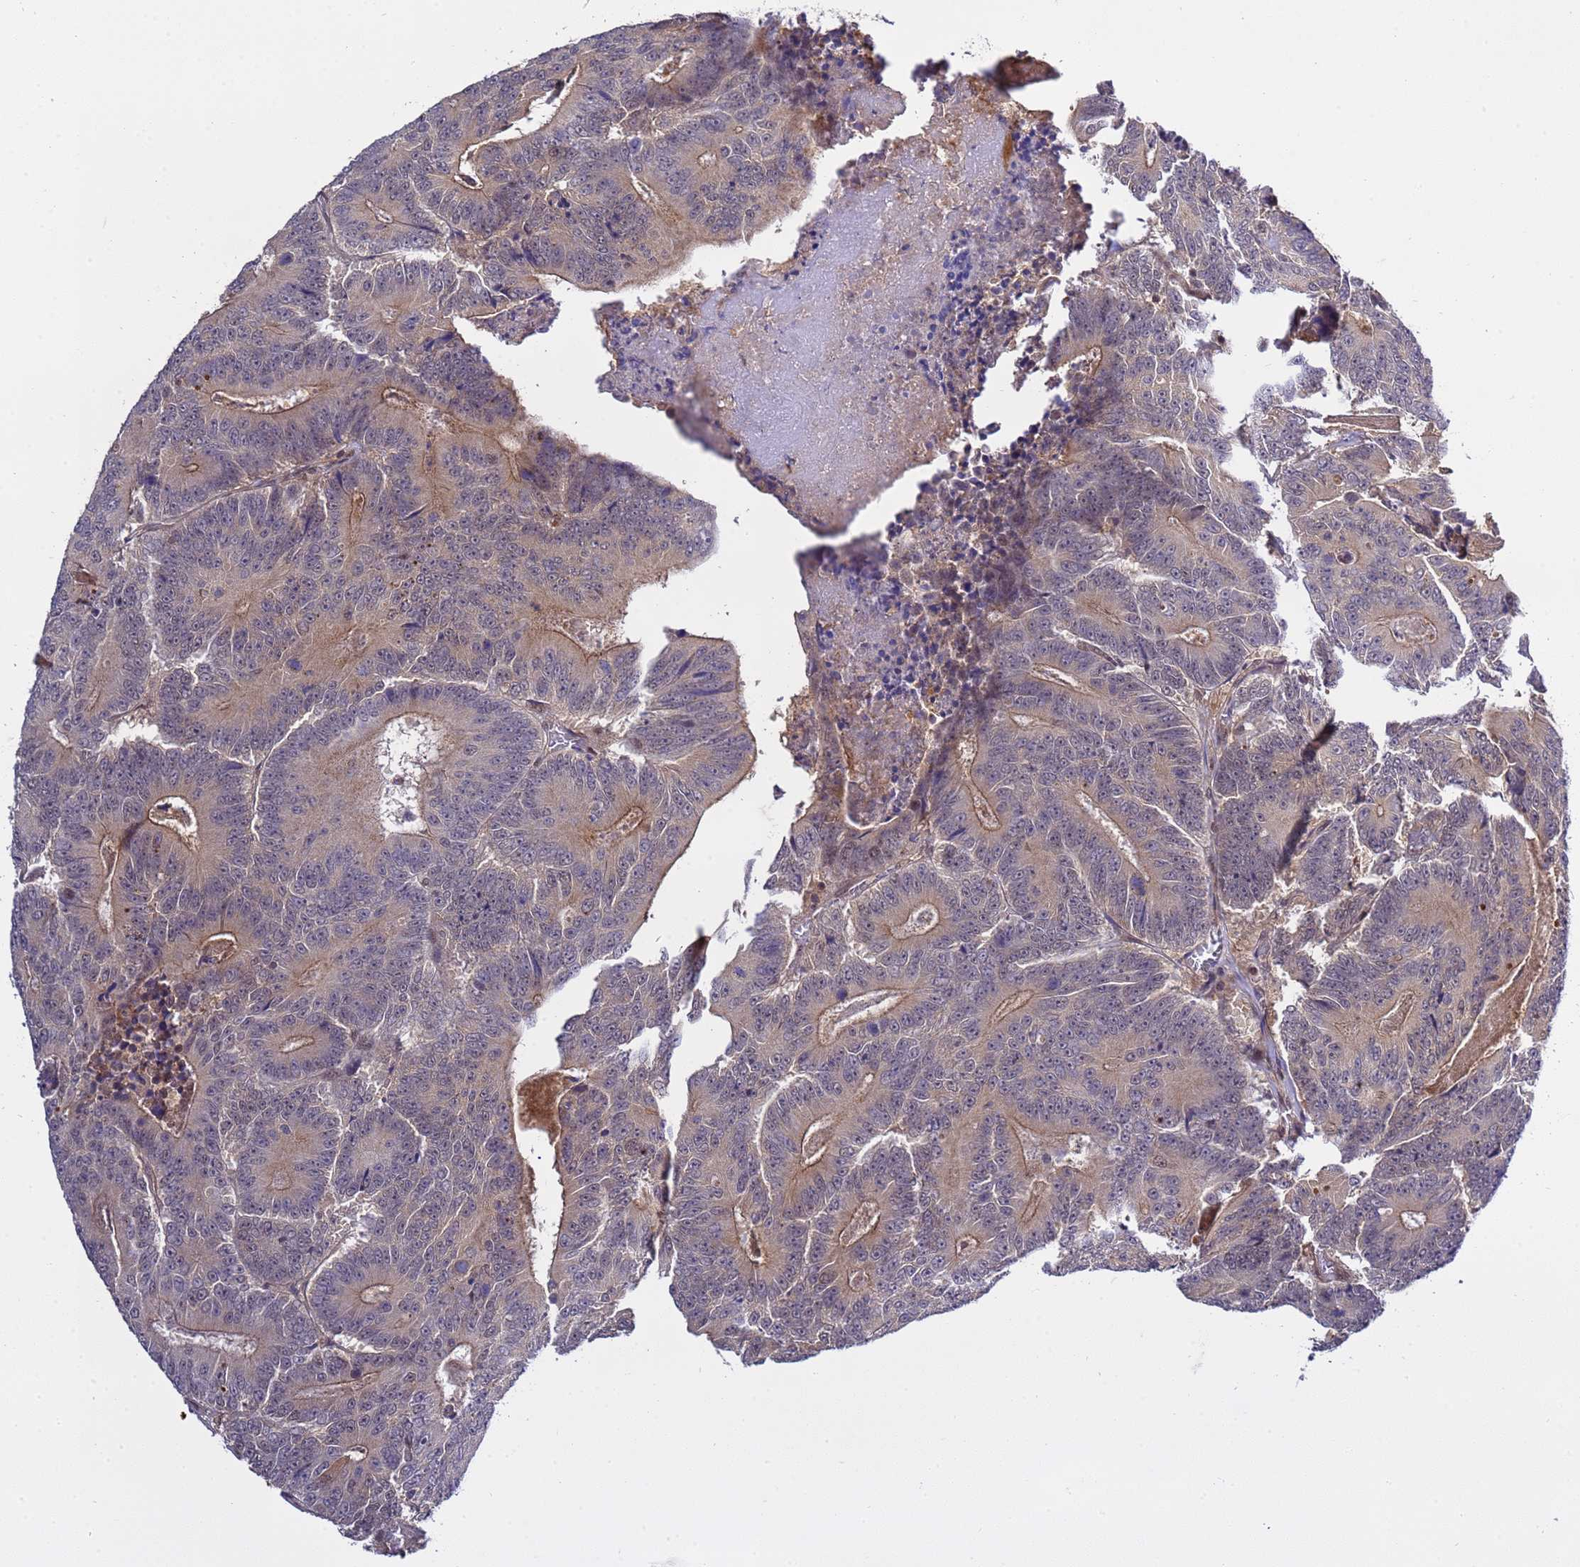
{"staining": {"intensity": "moderate", "quantity": "25%-75%", "location": "cytoplasmic/membranous"}, "tissue": "colorectal cancer", "cell_type": "Tumor cells", "image_type": "cancer", "snomed": [{"axis": "morphology", "description": "Adenocarcinoma, NOS"}, {"axis": "topography", "description": "Colon"}], "caption": "Immunohistochemistry histopathology image of human colorectal adenocarcinoma stained for a protein (brown), which shows medium levels of moderate cytoplasmic/membranous positivity in approximately 25%-75% of tumor cells.", "gene": "GEN1", "patient": {"sex": "male", "age": 83}}